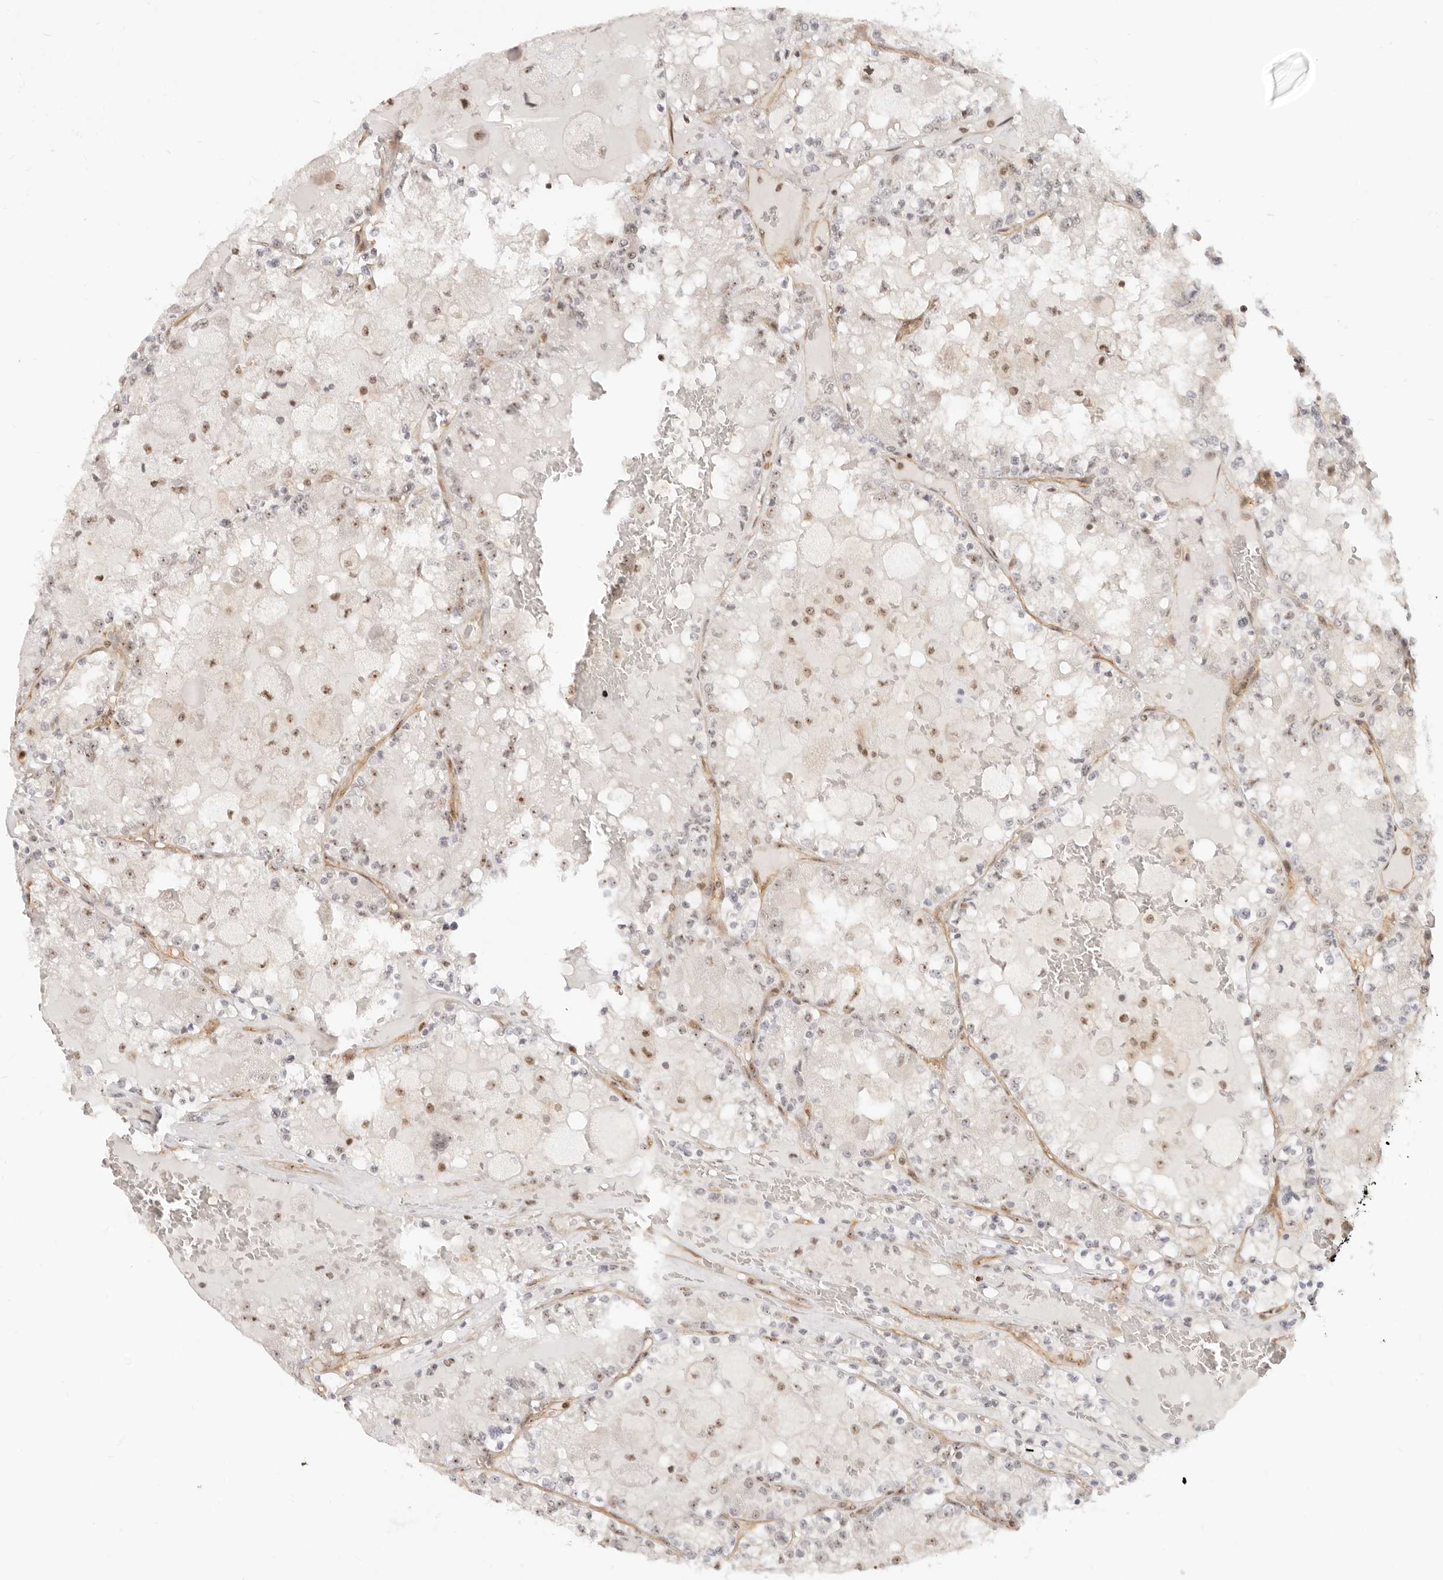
{"staining": {"intensity": "moderate", "quantity": "25%-75%", "location": "nuclear"}, "tissue": "renal cancer", "cell_type": "Tumor cells", "image_type": "cancer", "snomed": [{"axis": "morphology", "description": "Adenocarcinoma, NOS"}, {"axis": "topography", "description": "Kidney"}], "caption": "Immunohistochemistry (IHC) staining of renal cancer, which displays medium levels of moderate nuclear expression in about 25%-75% of tumor cells indicating moderate nuclear protein staining. The staining was performed using DAB (3,3'-diaminobenzidine) (brown) for protein detection and nuclei were counterstained in hematoxylin (blue).", "gene": "BAP1", "patient": {"sex": "female", "age": 56}}